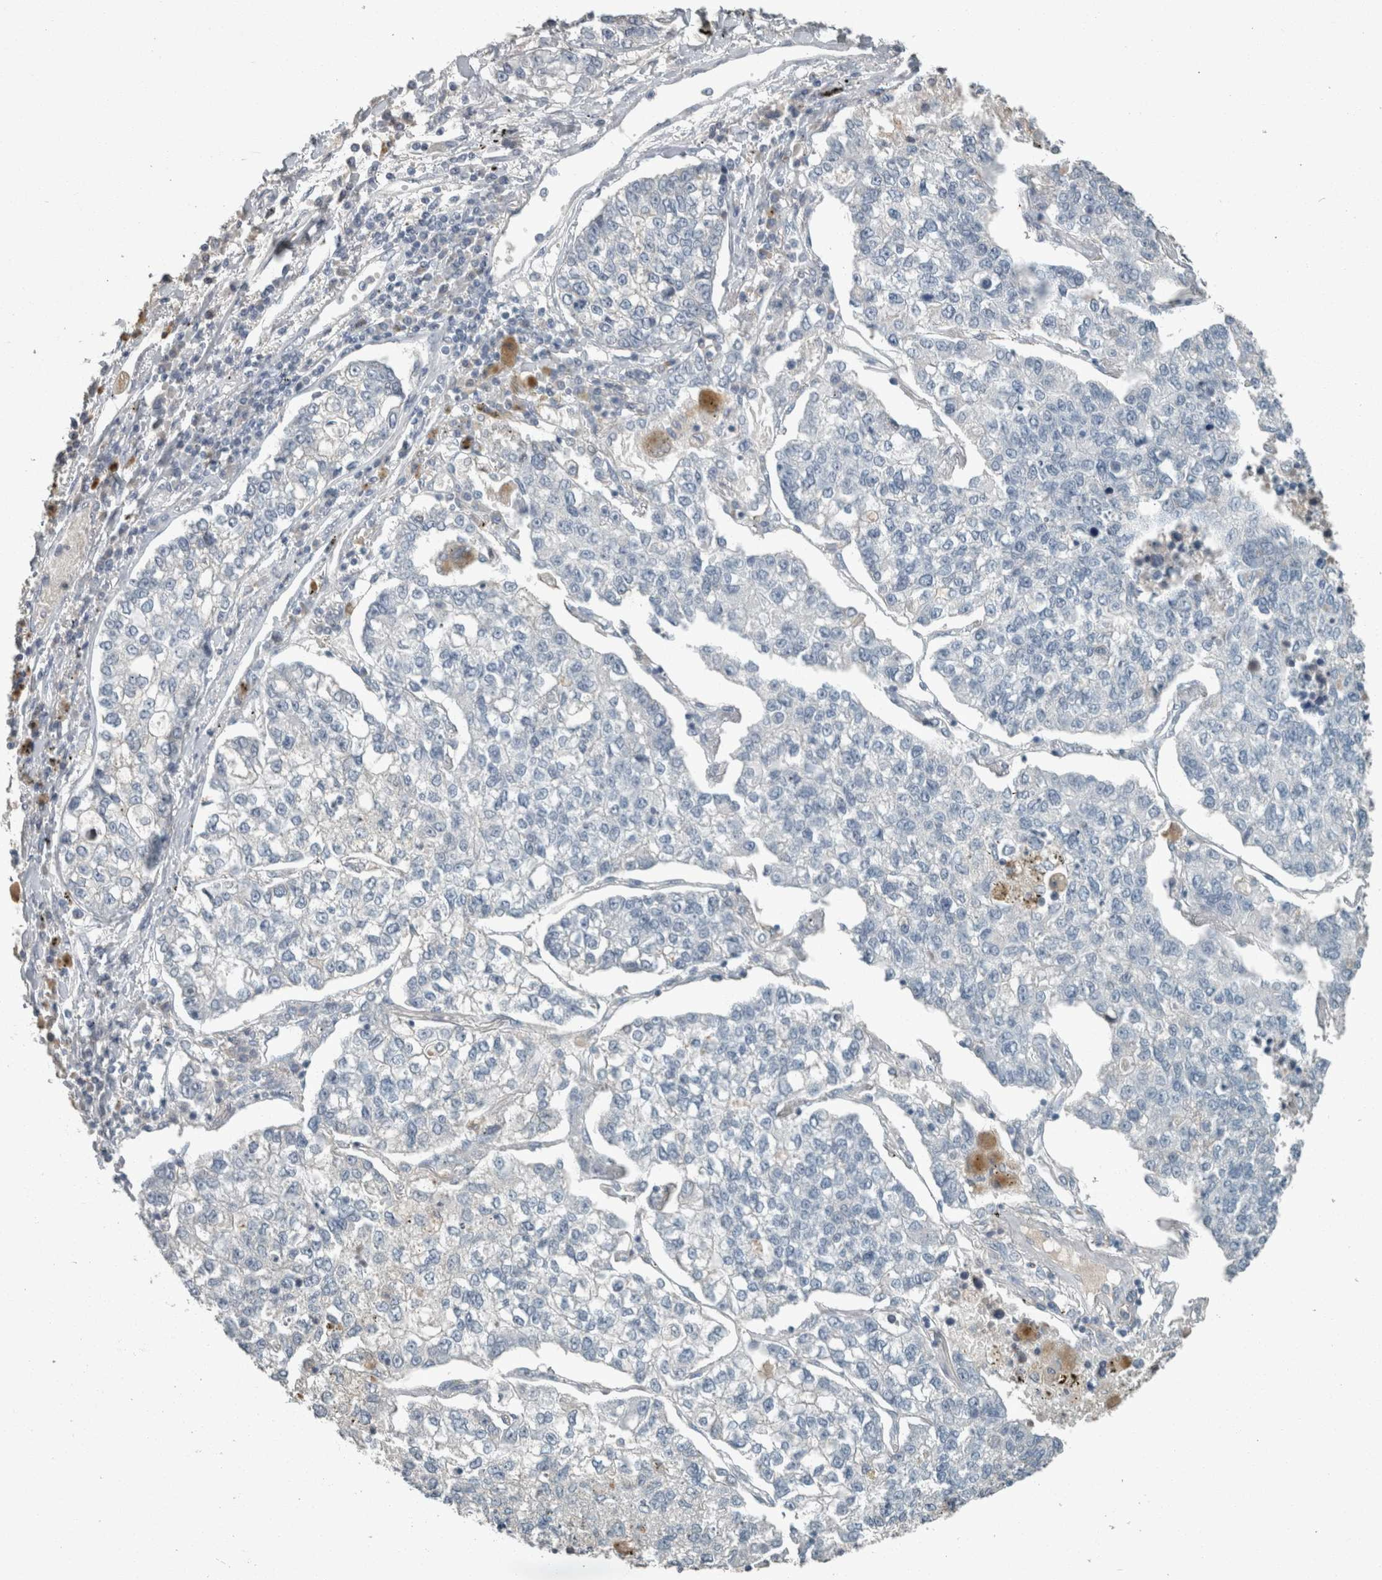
{"staining": {"intensity": "negative", "quantity": "none", "location": "none"}, "tissue": "lung cancer", "cell_type": "Tumor cells", "image_type": "cancer", "snomed": [{"axis": "morphology", "description": "Adenocarcinoma, NOS"}, {"axis": "topography", "description": "Lung"}], "caption": "High power microscopy image of an immunohistochemistry (IHC) histopathology image of lung adenocarcinoma, revealing no significant staining in tumor cells.", "gene": "CHL1", "patient": {"sex": "male", "age": 49}}